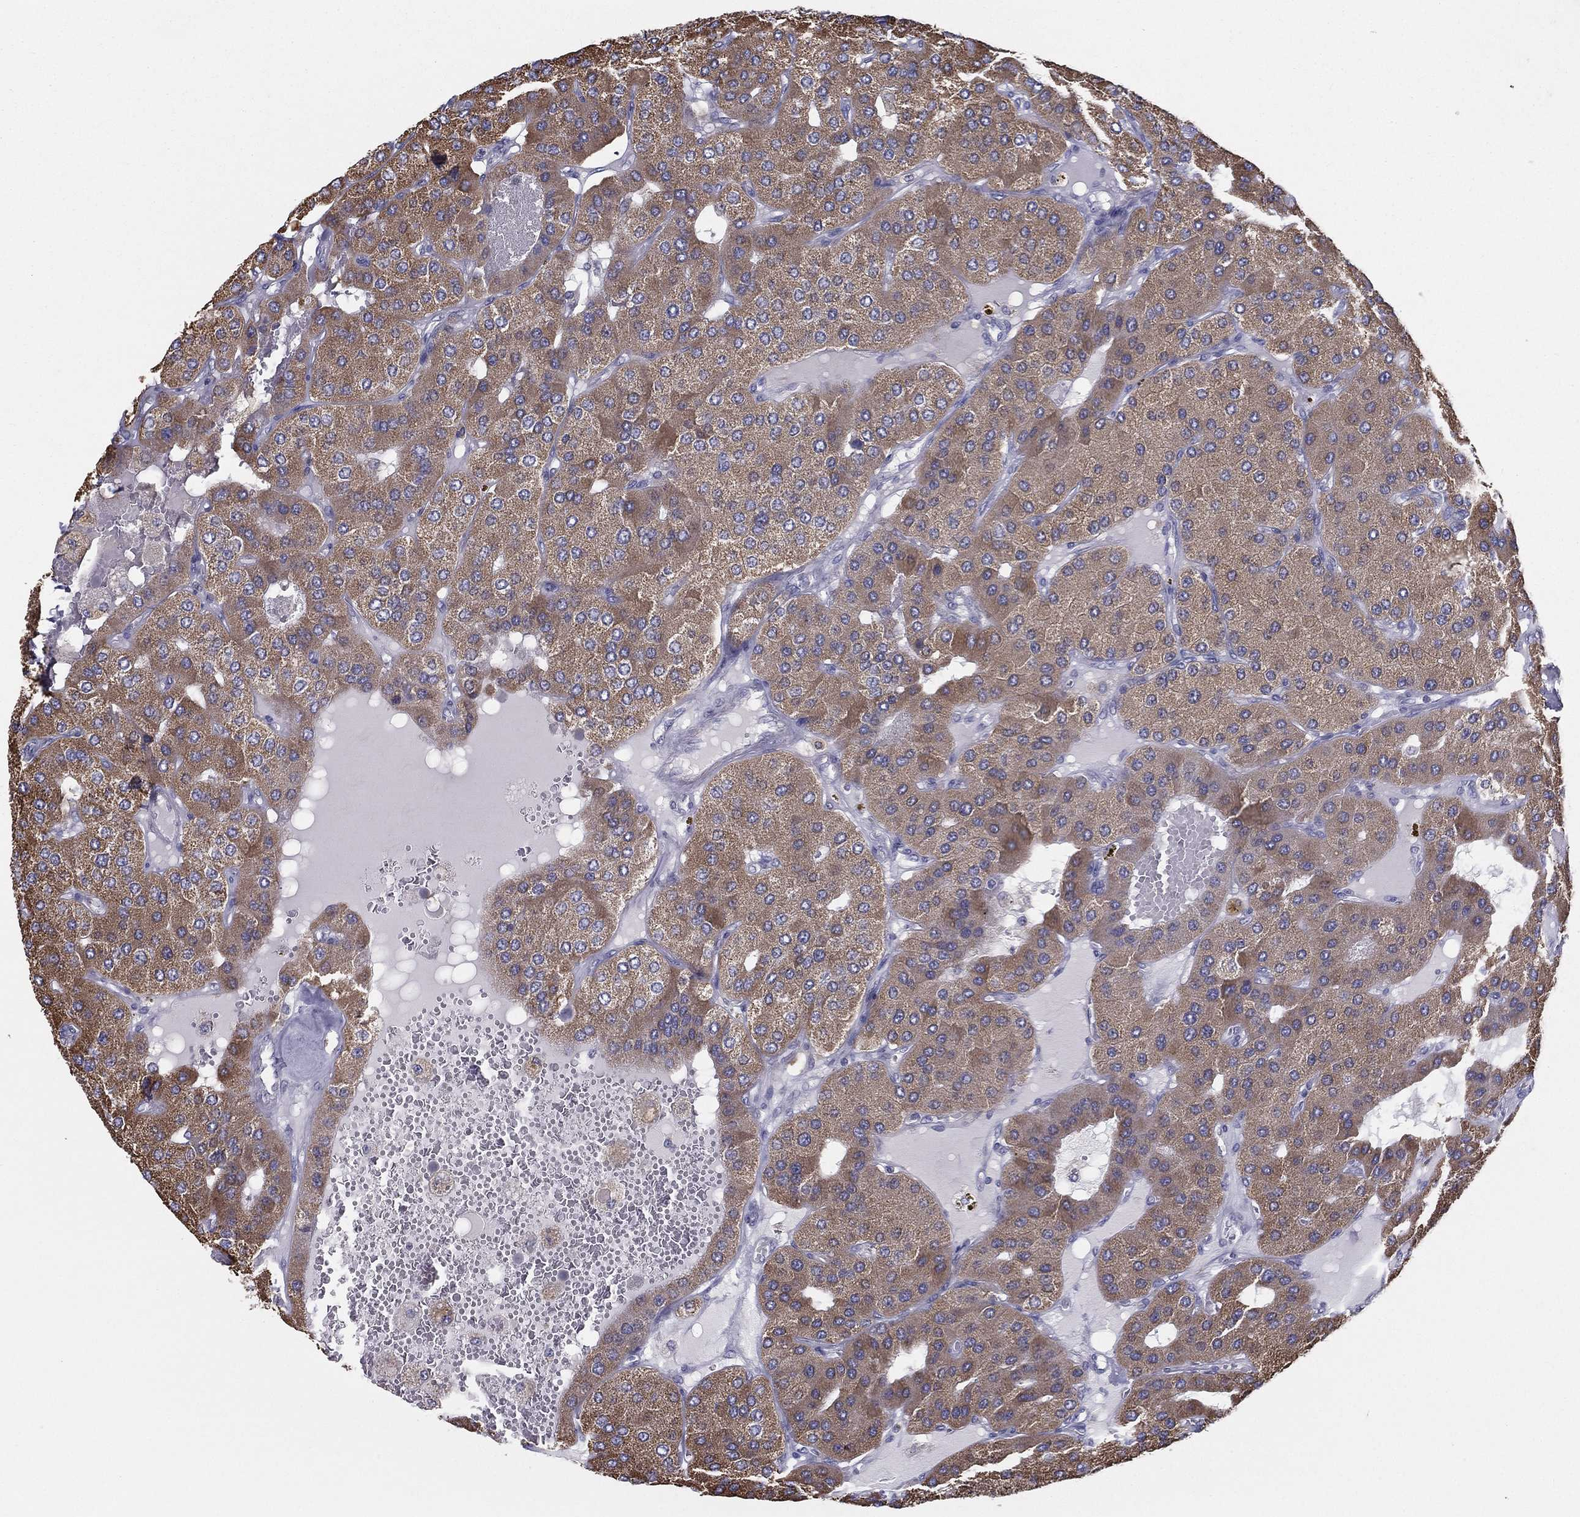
{"staining": {"intensity": "moderate", "quantity": ">75%", "location": "cytoplasmic/membranous"}, "tissue": "parathyroid gland", "cell_type": "Glandular cells", "image_type": "normal", "snomed": [{"axis": "morphology", "description": "Normal tissue, NOS"}, {"axis": "morphology", "description": "Adenoma, NOS"}, {"axis": "topography", "description": "Parathyroid gland"}], "caption": "IHC (DAB (3,3'-diaminobenzidine)) staining of normal human parathyroid gland exhibits moderate cytoplasmic/membranous protein expression in approximately >75% of glandular cells.", "gene": "PCSK1", "patient": {"sex": "female", "age": 86}}